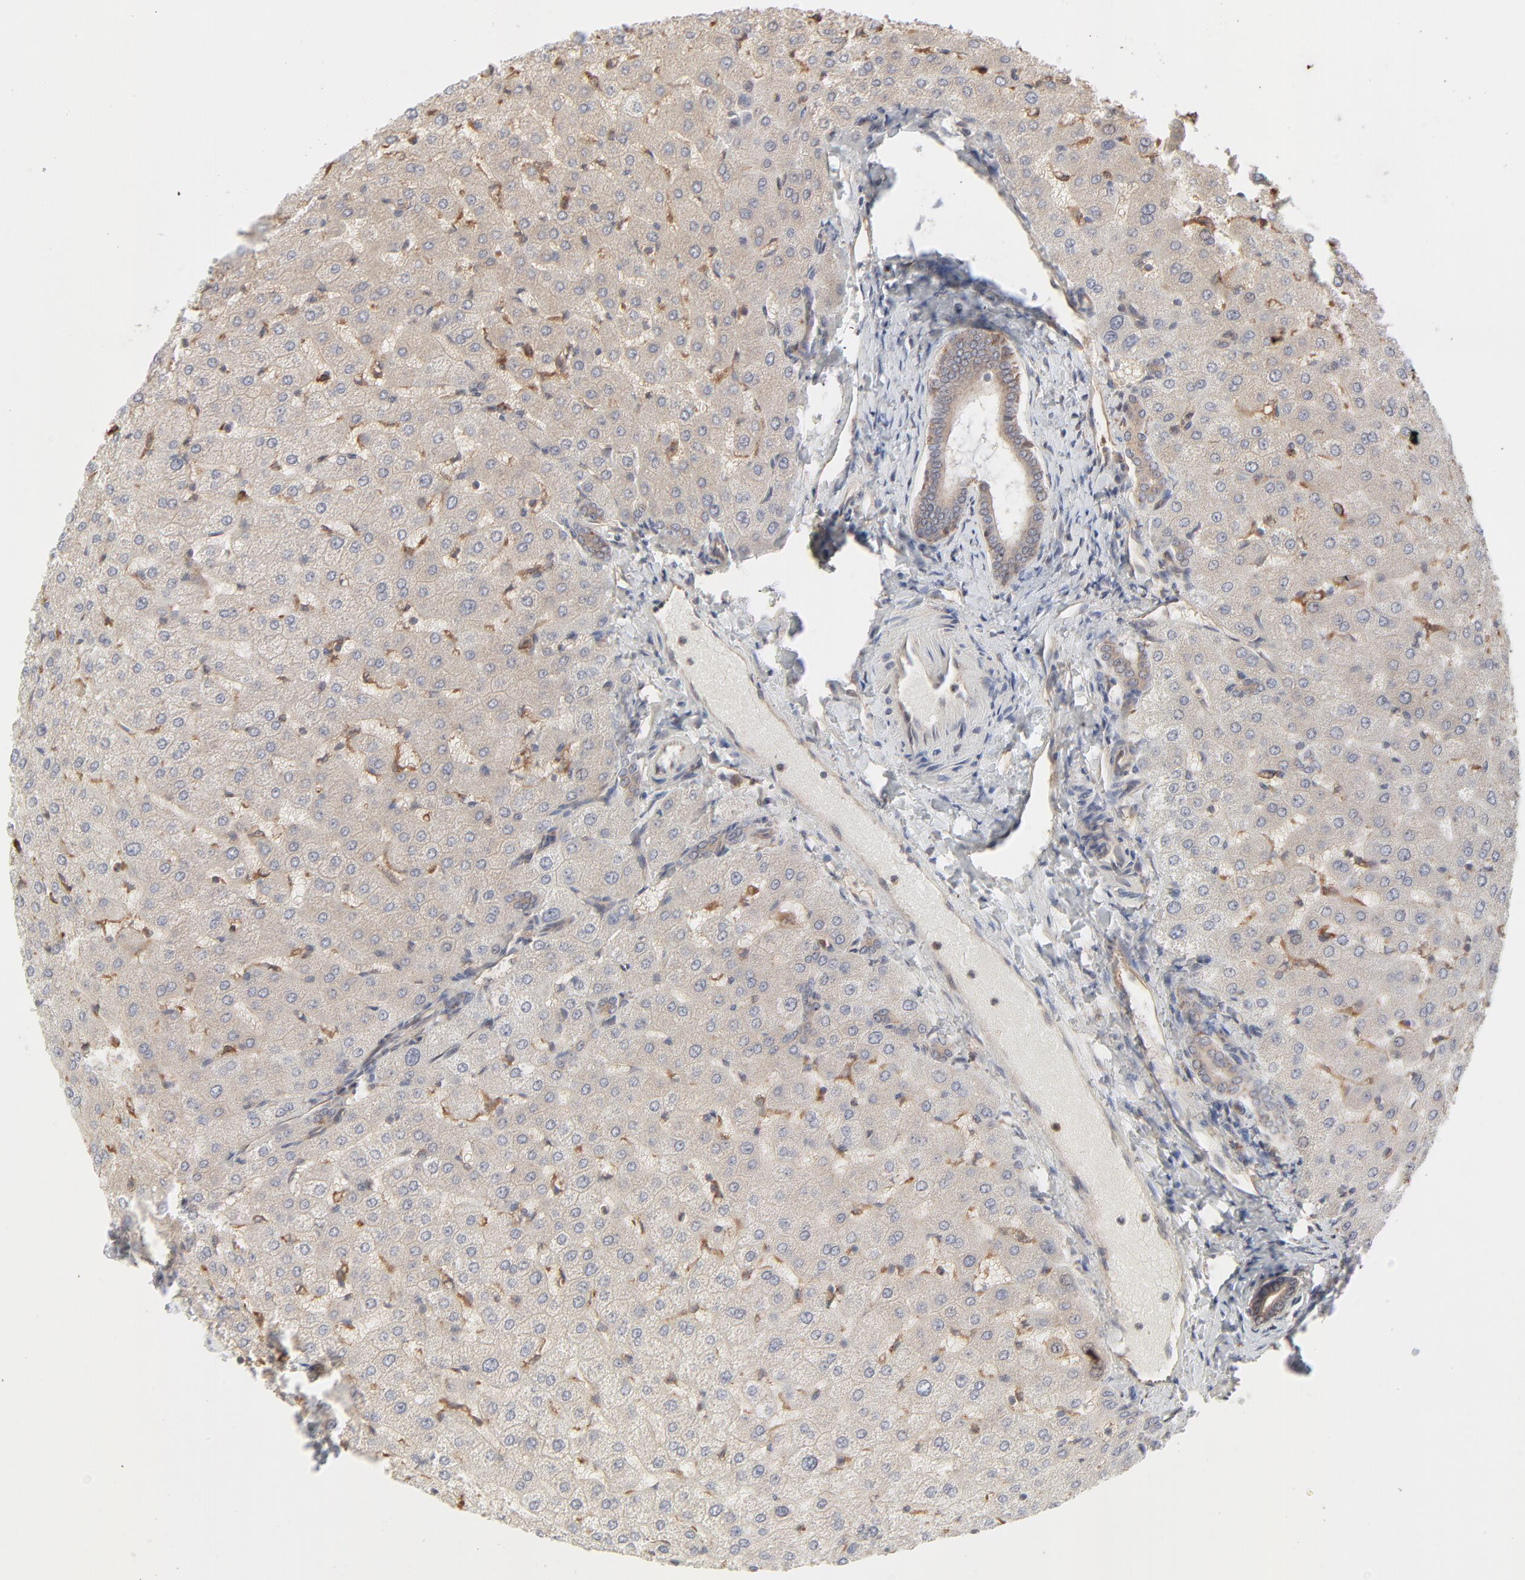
{"staining": {"intensity": "moderate", "quantity": ">75%", "location": "cytoplasmic/membranous"}, "tissue": "liver", "cell_type": "Cholangiocytes", "image_type": "normal", "snomed": [{"axis": "morphology", "description": "Normal tissue, NOS"}, {"axis": "morphology", "description": "Fibrosis, NOS"}, {"axis": "topography", "description": "Liver"}], "caption": "This micrograph shows IHC staining of normal human liver, with medium moderate cytoplasmic/membranous staining in approximately >75% of cholangiocytes.", "gene": "RAB5C", "patient": {"sex": "female", "age": 29}}